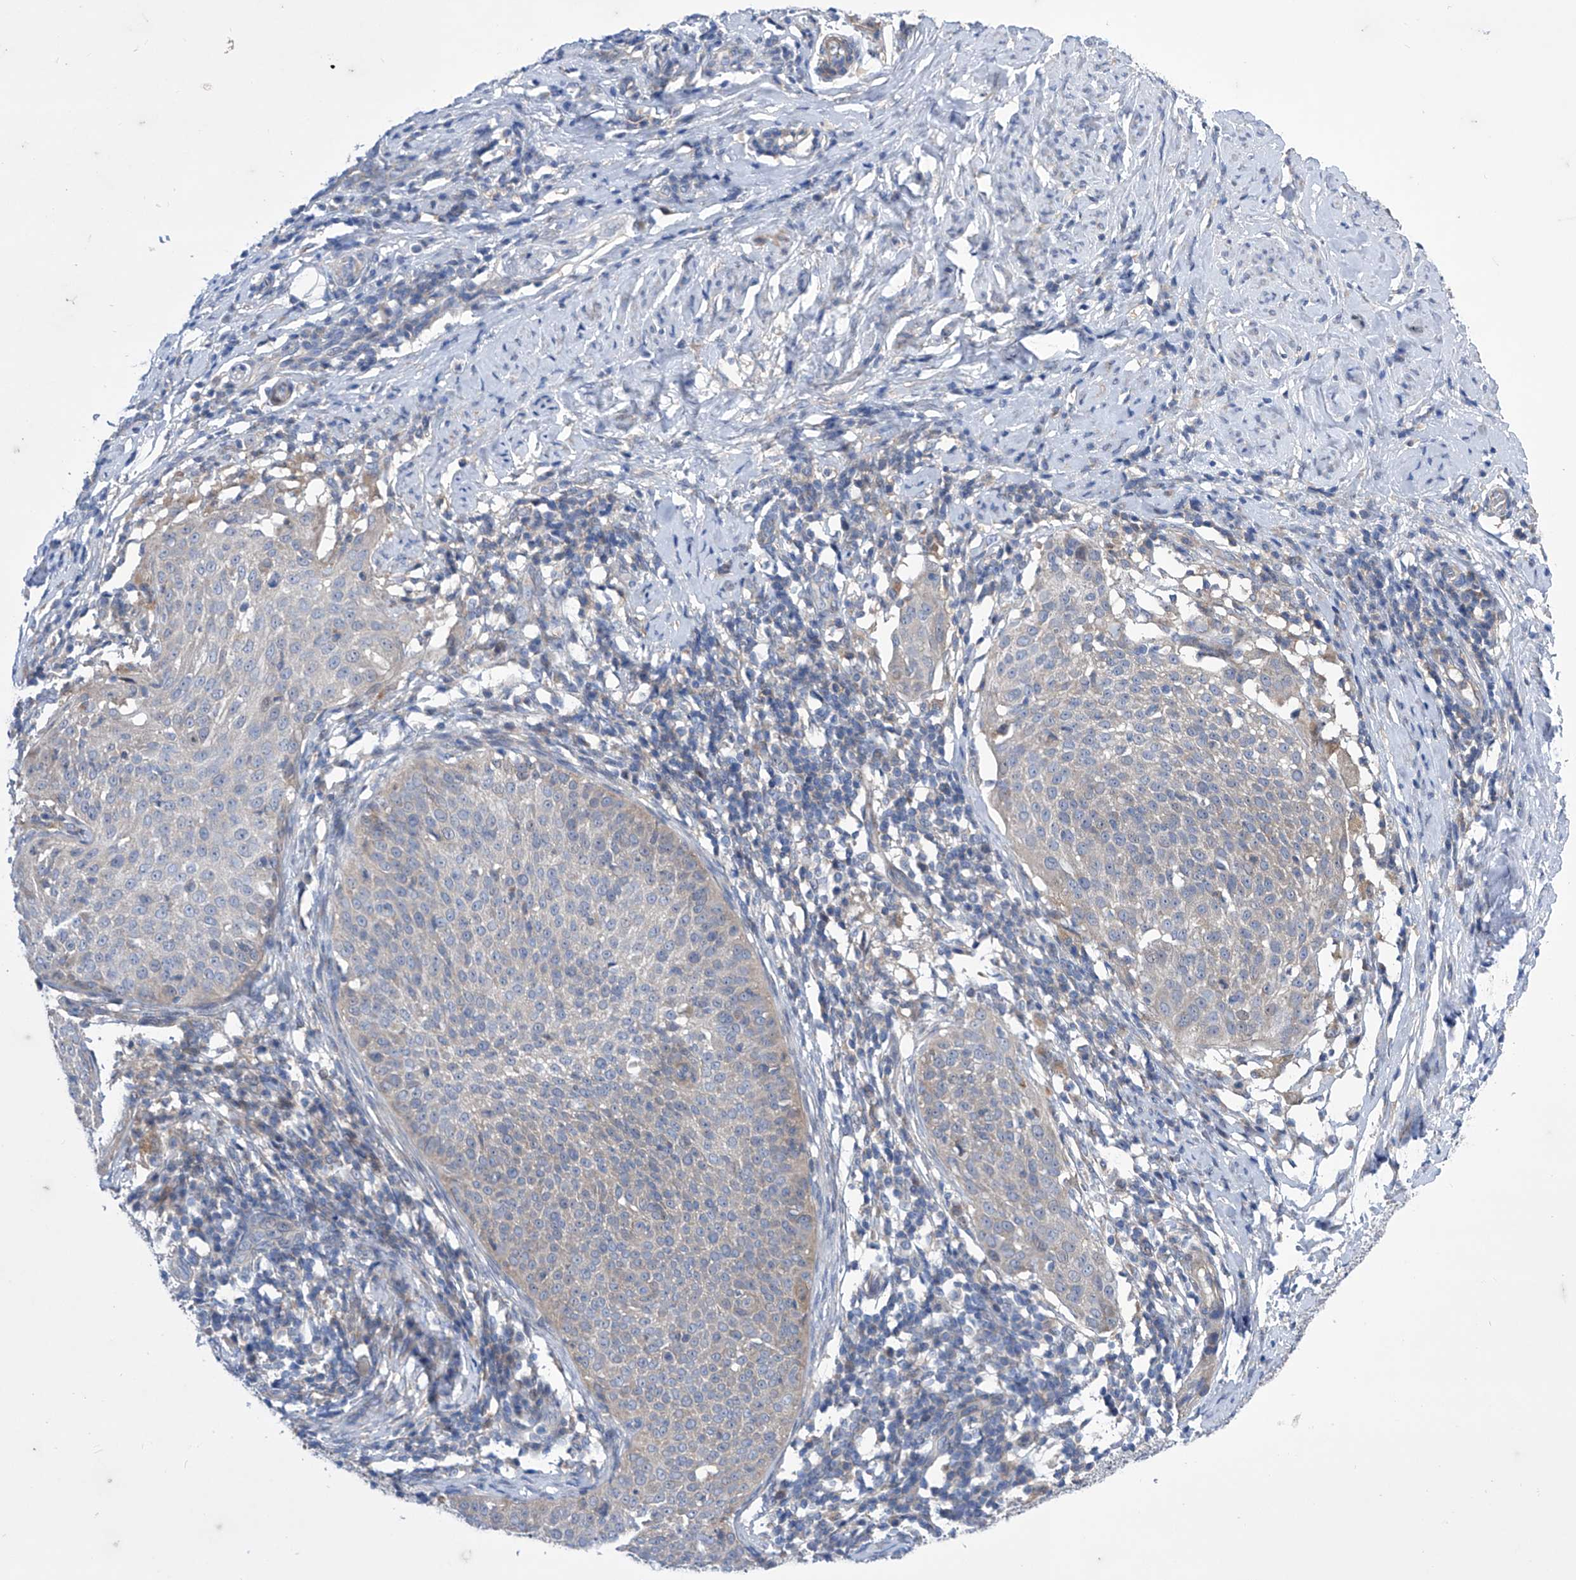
{"staining": {"intensity": "negative", "quantity": "none", "location": "none"}, "tissue": "cervical cancer", "cell_type": "Tumor cells", "image_type": "cancer", "snomed": [{"axis": "morphology", "description": "Squamous cell carcinoma, NOS"}, {"axis": "topography", "description": "Cervix"}], "caption": "DAB (3,3'-diaminobenzidine) immunohistochemical staining of human cervical cancer (squamous cell carcinoma) displays no significant positivity in tumor cells.", "gene": "SRBD1", "patient": {"sex": "female", "age": 51}}